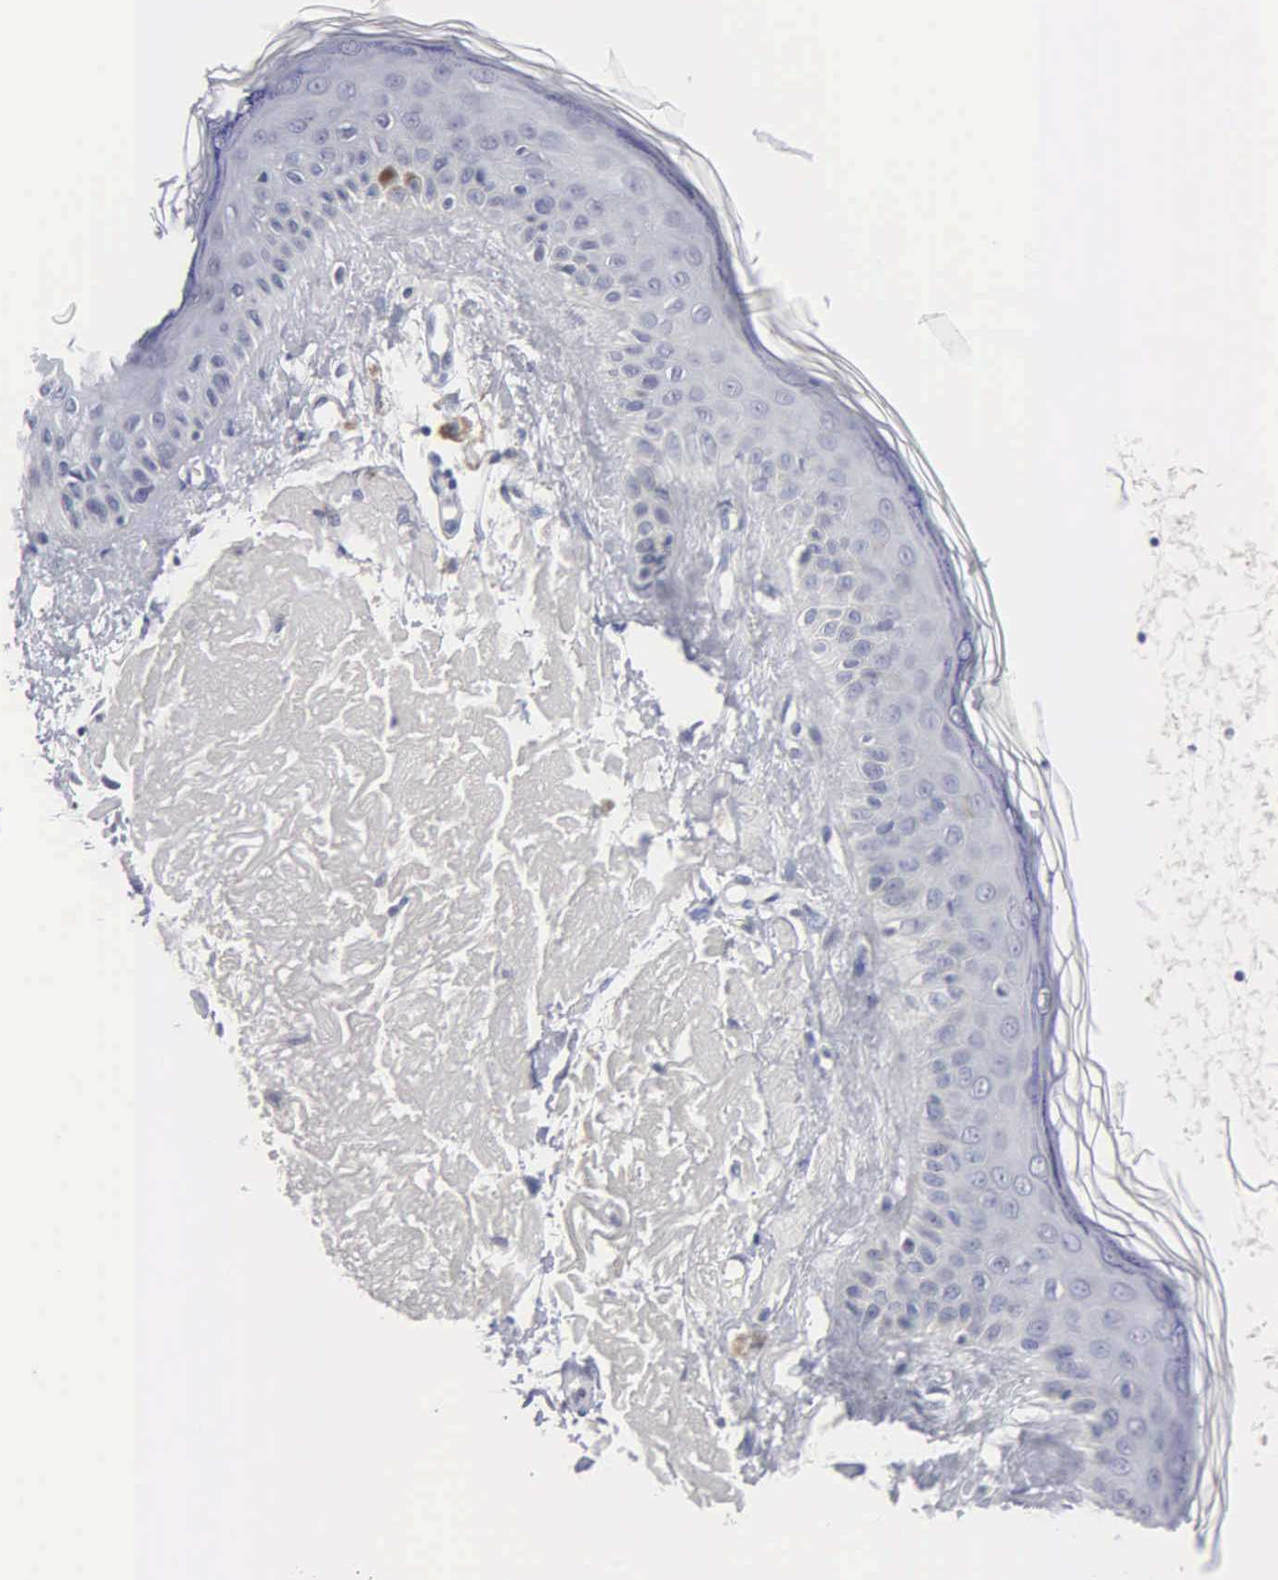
{"staining": {"intensity": "negative", "quantity": "none", "location": "none"}, "tissue": "skin cancer", "cell_type": "Tumor cells", "image_type": "cancer", "snomed": [{"axis": "morphology", "description": "Squamous cell carcinoma, NOS"}, {"axis": "topography", "description": "Skin"}], "caption": "There is no significant staining in tumor cells of skin squamous cell carcinoma.", "gene": "ASPHD2", "patient": {"sex": "female", "age": 89}}